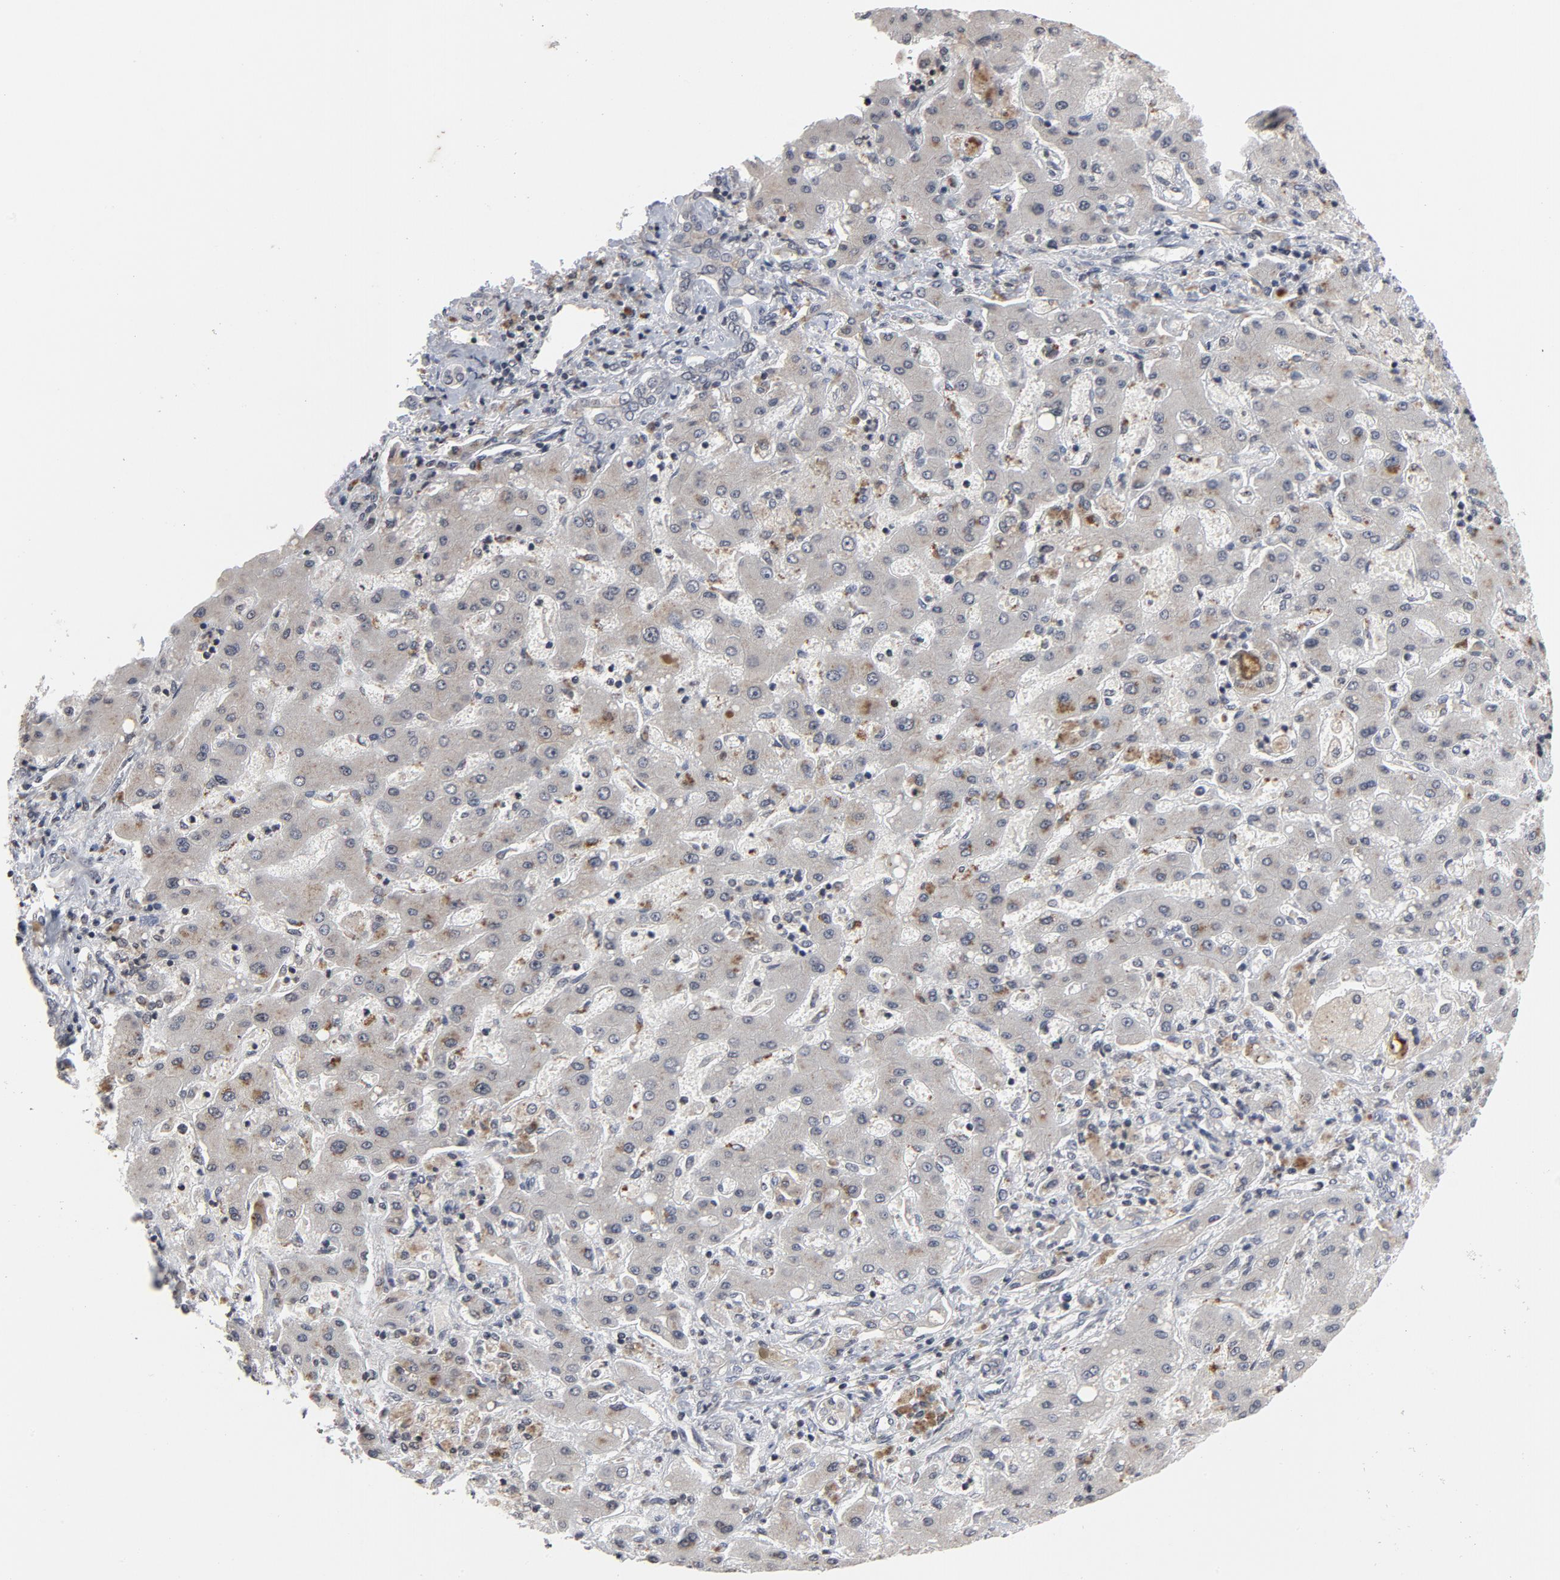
{"staining": {"intensity": "moderate", "quantity": "<25%", "location": "cytoplasmic/membranous"}, "tissue": "liver cancer", "cell_type": "Tumor cells", "image_type": "cancer", "snomed": [{"axis": "morphology", "description": "Cholangiocarcinoma"}, {"axis": "topography", "description": "Liver"}], "caption": "Liver cancer (cholangiocarcinoma) tissue displays moderate cytoplasmic/membranous expression in approximately <25% of tumor cells, visualized by immunohistochemistry. (Stains: DAB (3,3'-diaminobenzidine) in brown, nuclei in blue, Microscopy: brightfield microscopy at high magnification).", "gene": "TCL1A", "patient": {"sex": "male", "age": 50}}